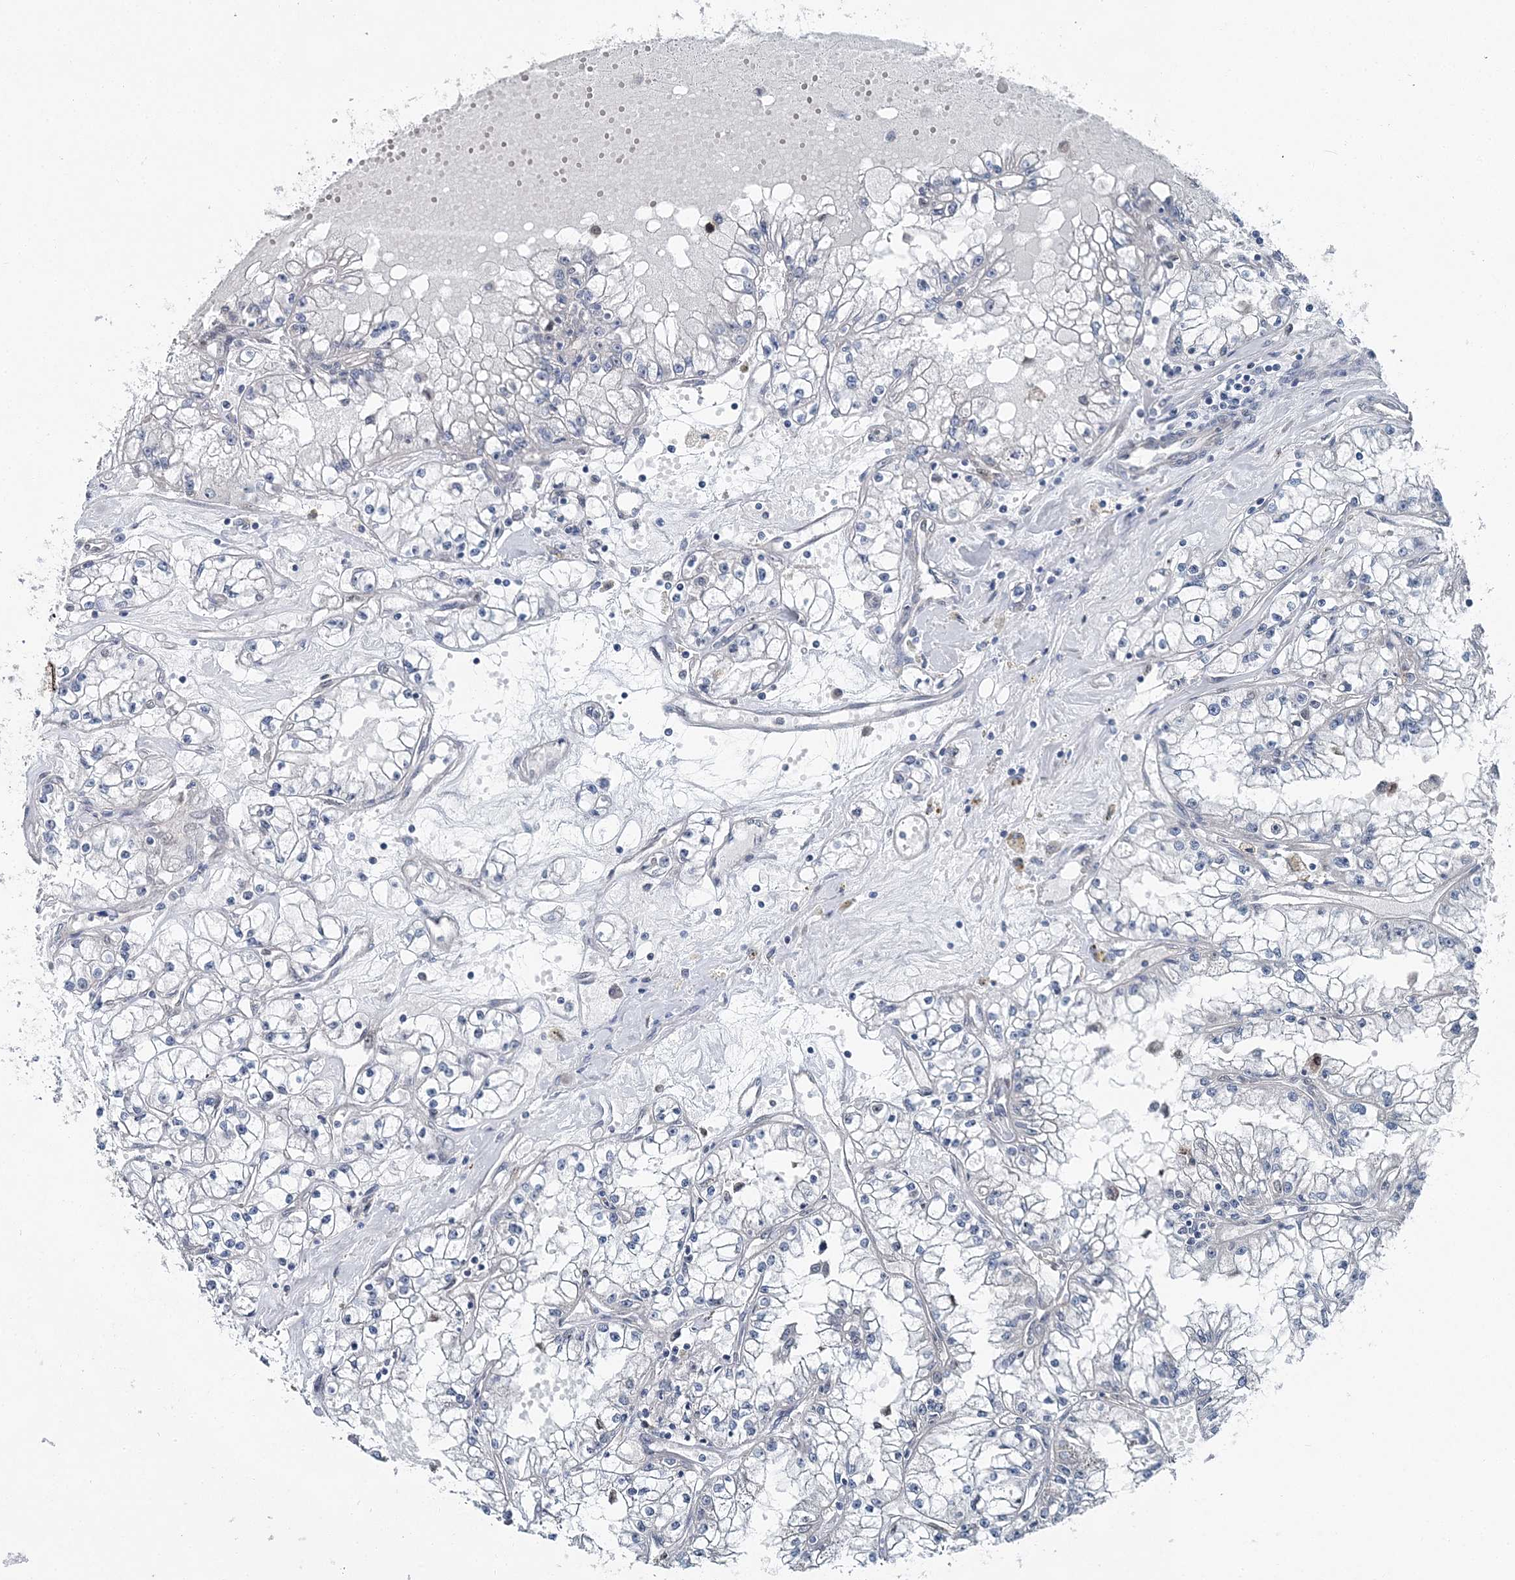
{"staining": {"intensity": "negative", "quantity": "none", "location": "none"}, "tissue": "renal cancer", "cell_type": "Tumor cells", "image_type": "cancer", "snomed": [{"axis": "morphology", "description": "Adenocarcinoma, NOS"}, {"axis": "topography", "description": "Kidney"}], "caption": "Immunohistochemical staining of human renal cancer (adenocarcinoma) exhibits no significant expression in tumor cells.", "gene": "HAT1", "patient": {"sex": "male", "age": 56}}